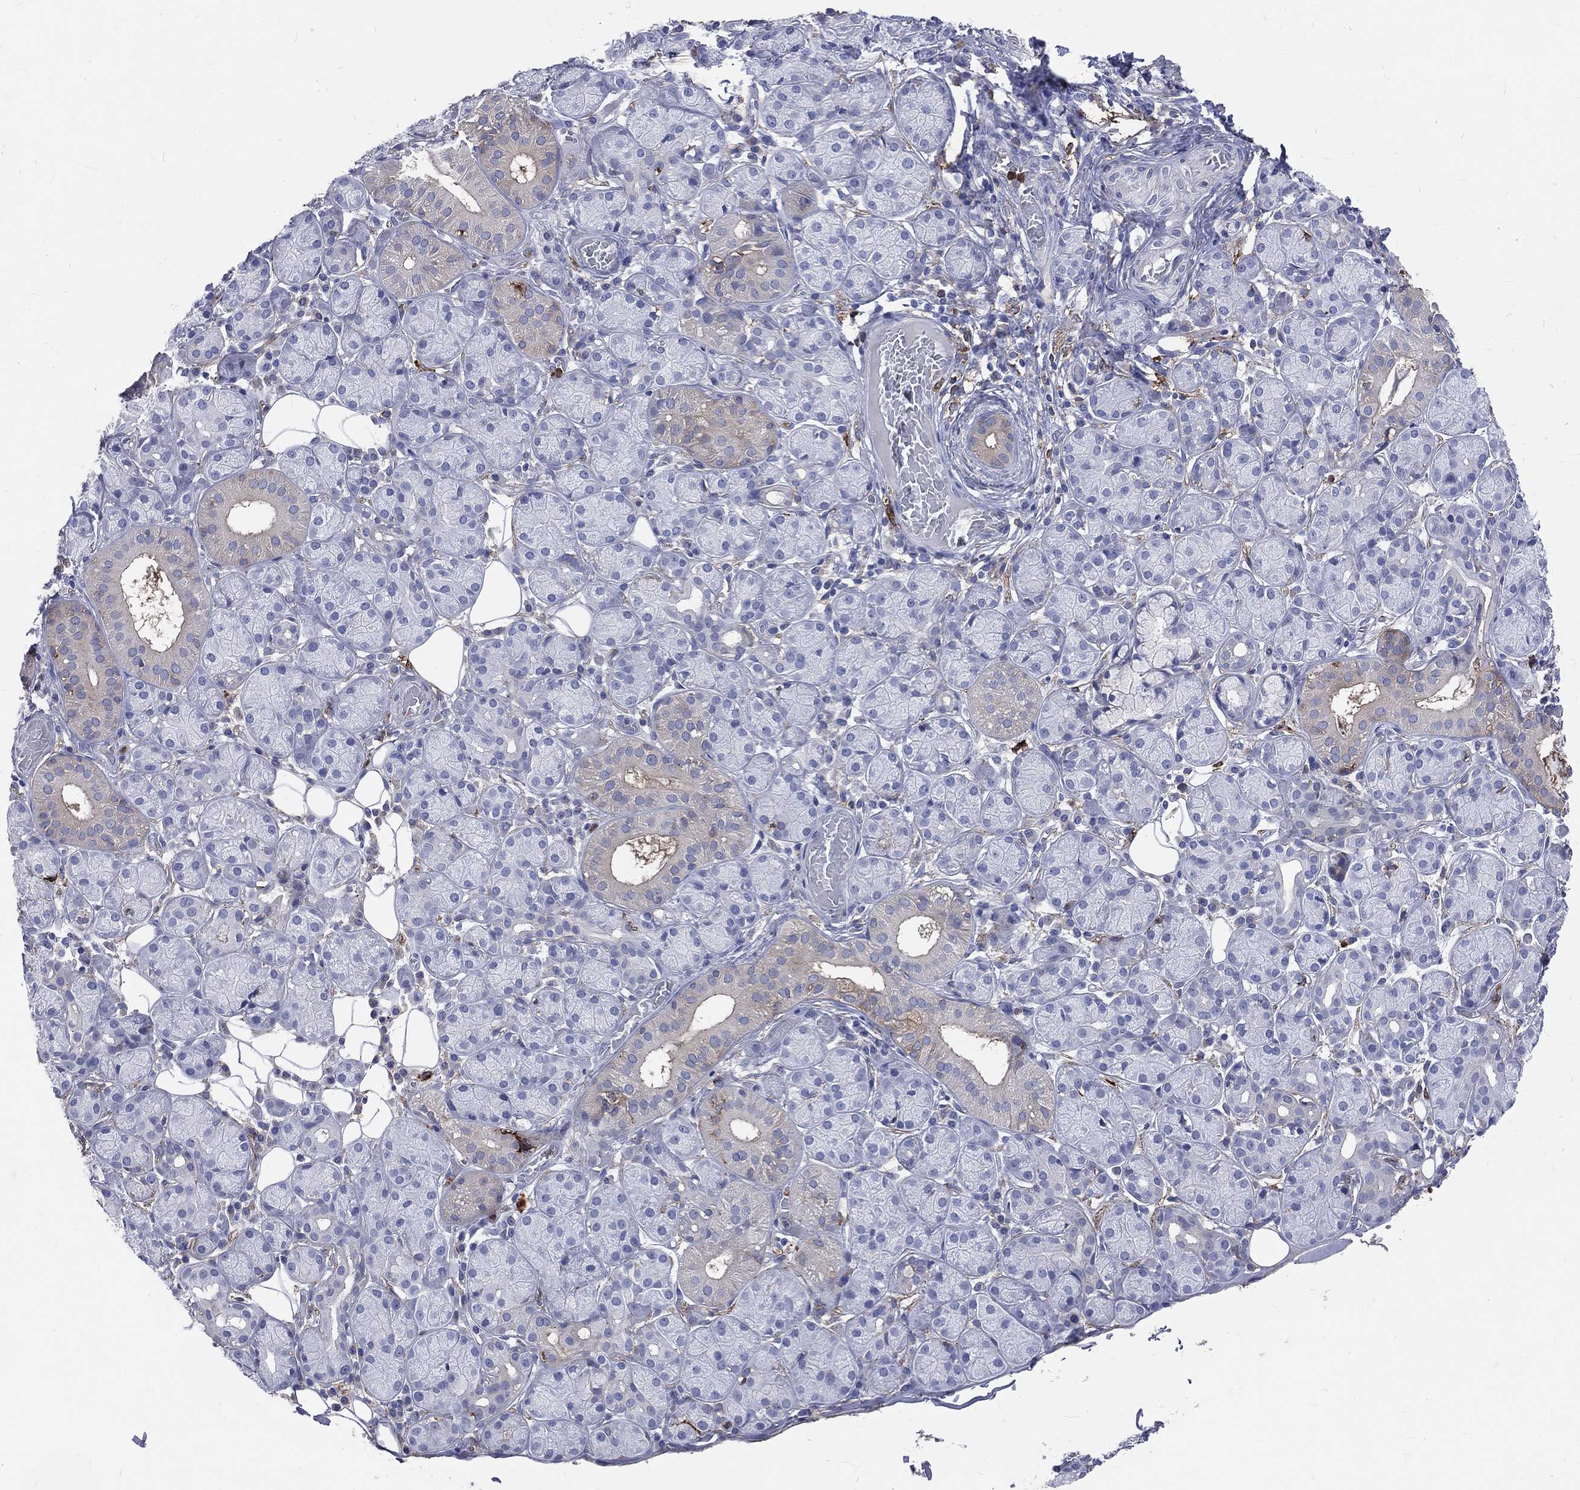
{"staining": {"intensity": "negative", "quantity": "none", "location": "none"}, "tissue": "salivary gland", "cell_type": "Glandular cells", "image_type": "normal", "snomed": [{"axis": "morphology", "description": "Normal tissue, NOS"}, {"axis": "topography", "description": "Salivary gland"}], "caption": "Protein analysis of unremarkable salivary gland displays no significant positivity in glandular cells.", "gene": "BASP1", "patient": {"sex": "male", "age": 71}}